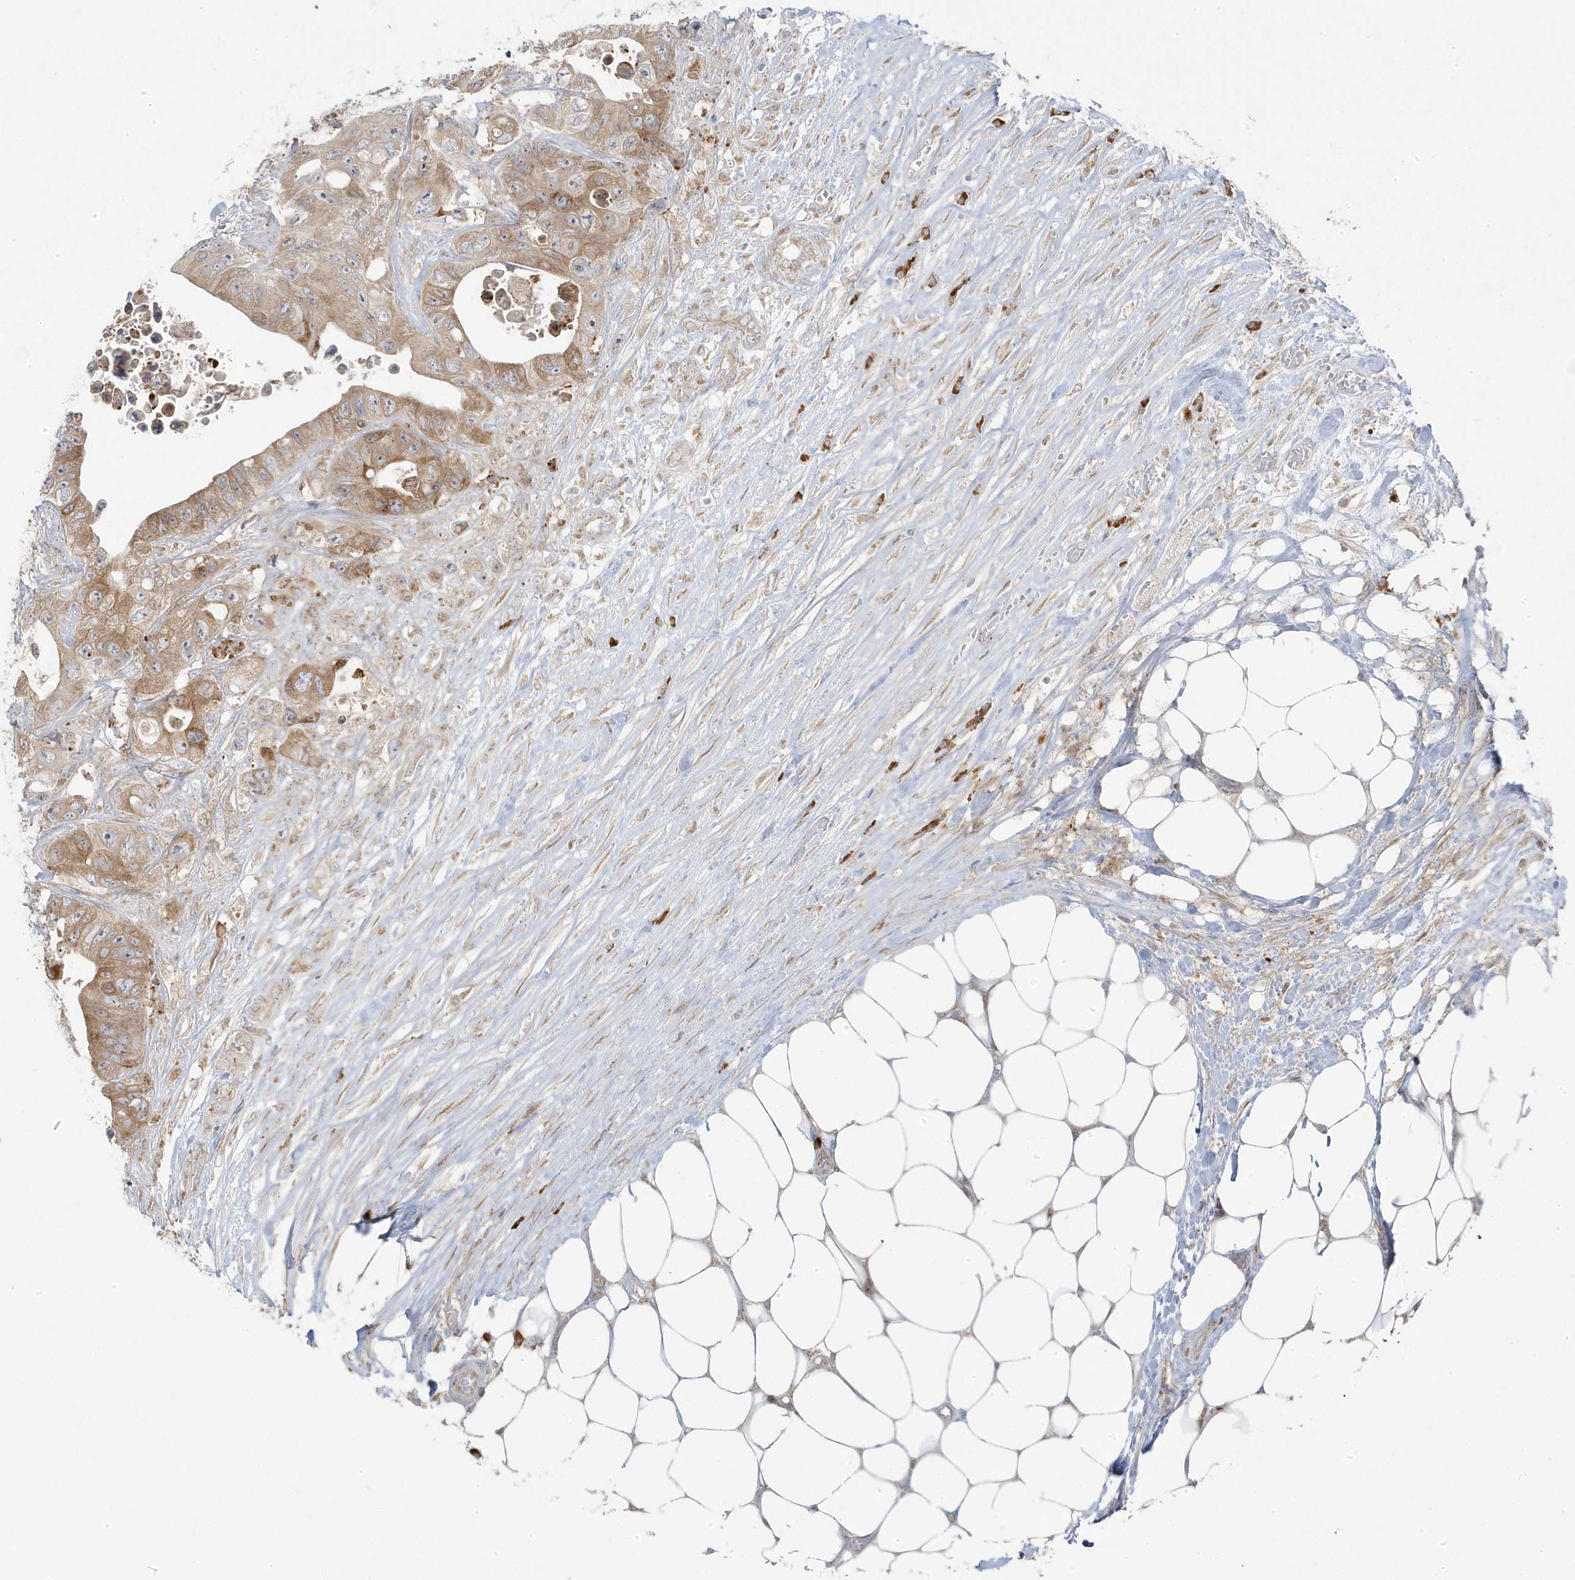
{"staining": {"intensity": "moderate", "quantity": ">75%", "location": "cytoplasmic/membranous"}, "tissue": "colorectal cancer", "cell_type": "Tumor cells", "image_type": "cancer", "snomed": [{"axis": "morphology", "description": "Adenocarcinoma, NOS"}, {"axis": "topography", "description": "Colon"}], "caption": "Immunohistochemical staining of human colorectal cancer displays moderate cytoplasmic/membranous protein positivity in approximately >75% of tumor cells.", "gene": "ZNF654", "patient": {"sex": "female", "age": 46}}